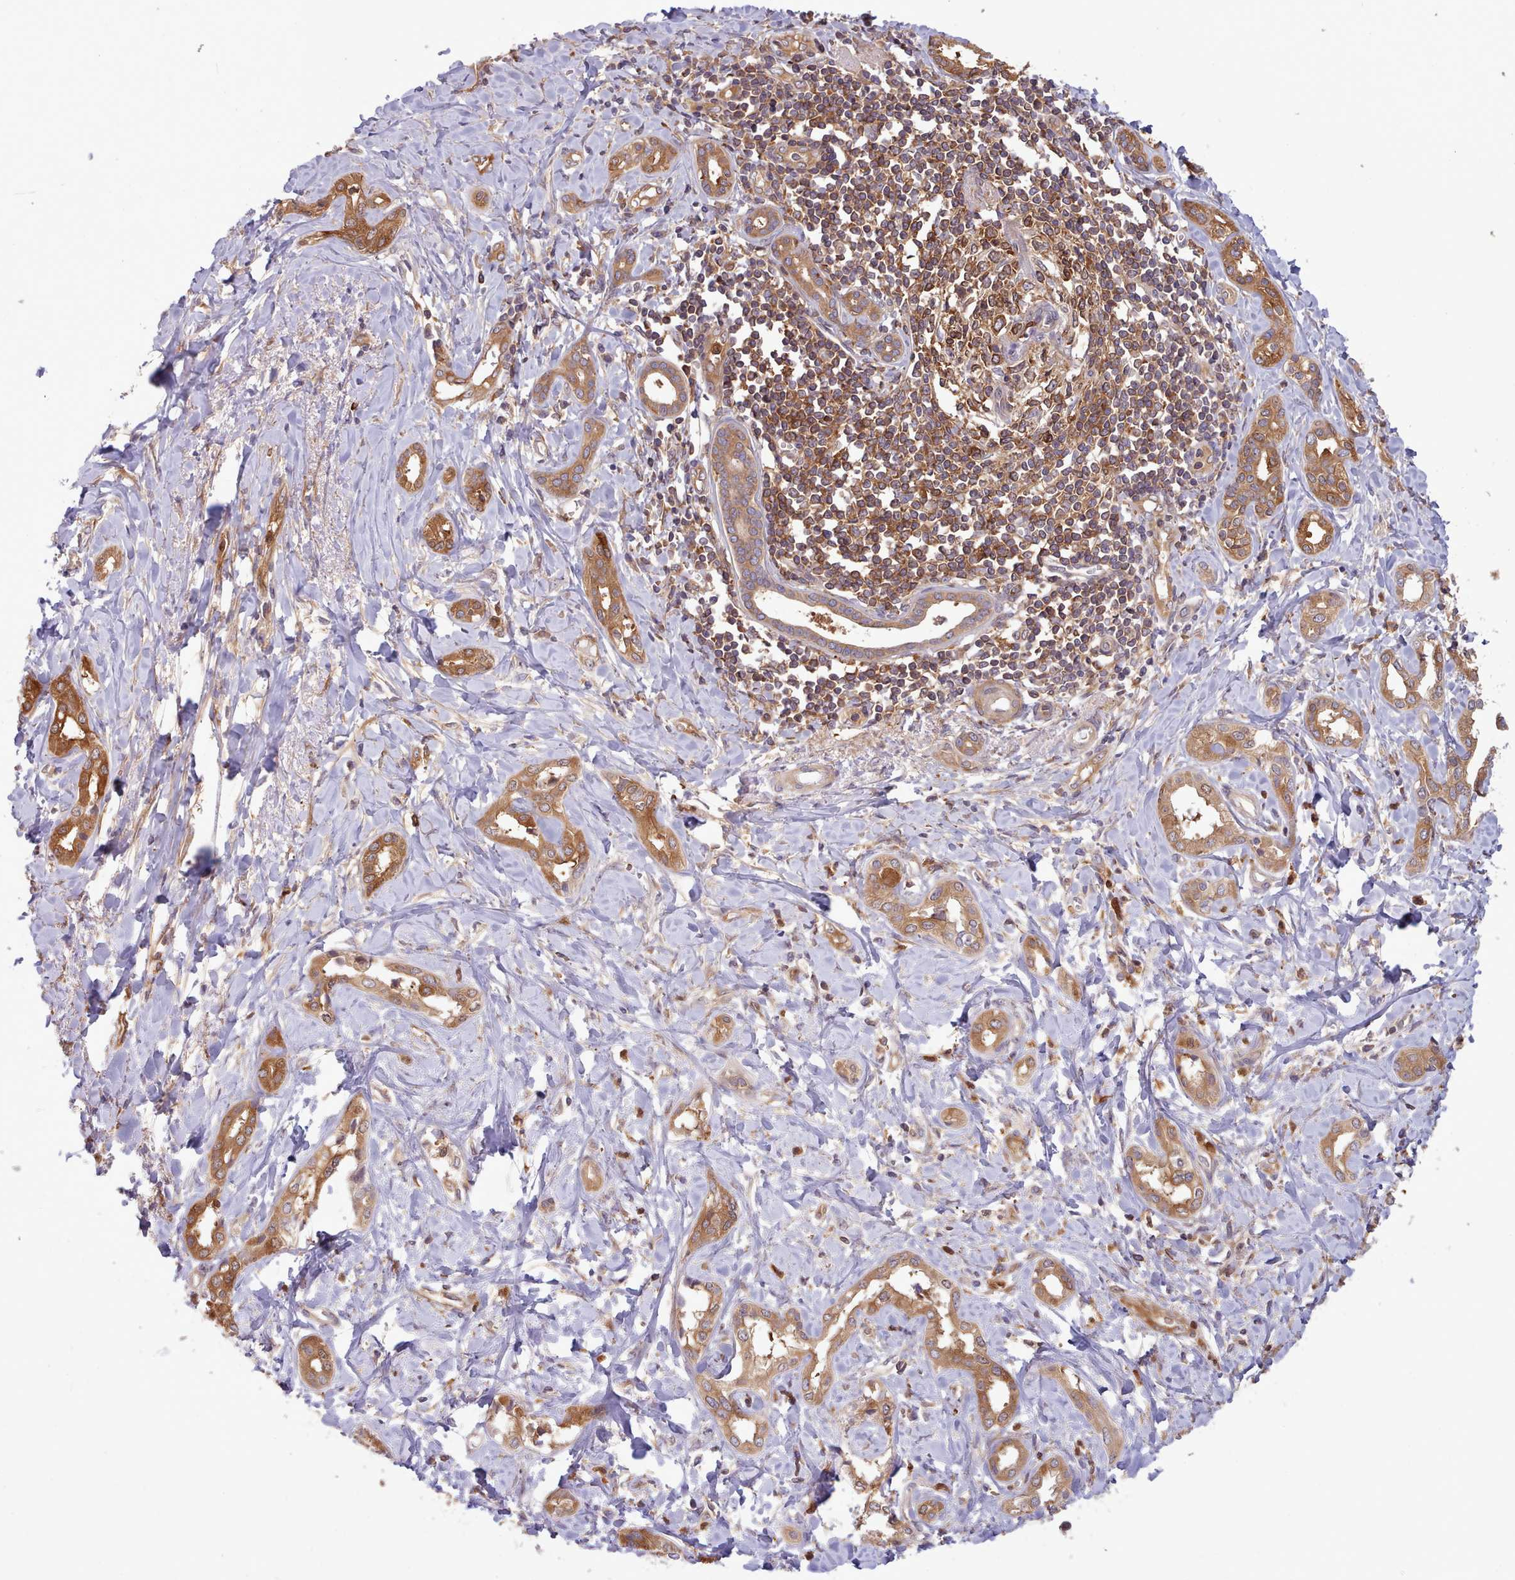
{"staining": {"intensity": "moderate", "quantity": ">75%", "location": "cytoplasmic/membranous"}, "tissue": "liver cancer", "cell_type": "Tumor cells", "image_type": "cancer", "snomed": [{"axis": "morphology", "description": "Cholangiocarcinoma"}, {"axis": "topography", "description": "Liver"}], "caption": "Liver cancer (cholangiocarcinoma) stained for a protein shows moderate cytoplasmic/membranous positivity in tumor cells. Using DAB (brown) and hematoxylin (blue) stains, captured at high magnification using brightfield microscopy.", "gene": "SLC4A9", "patient": {"sex": "female", "age": 77}}